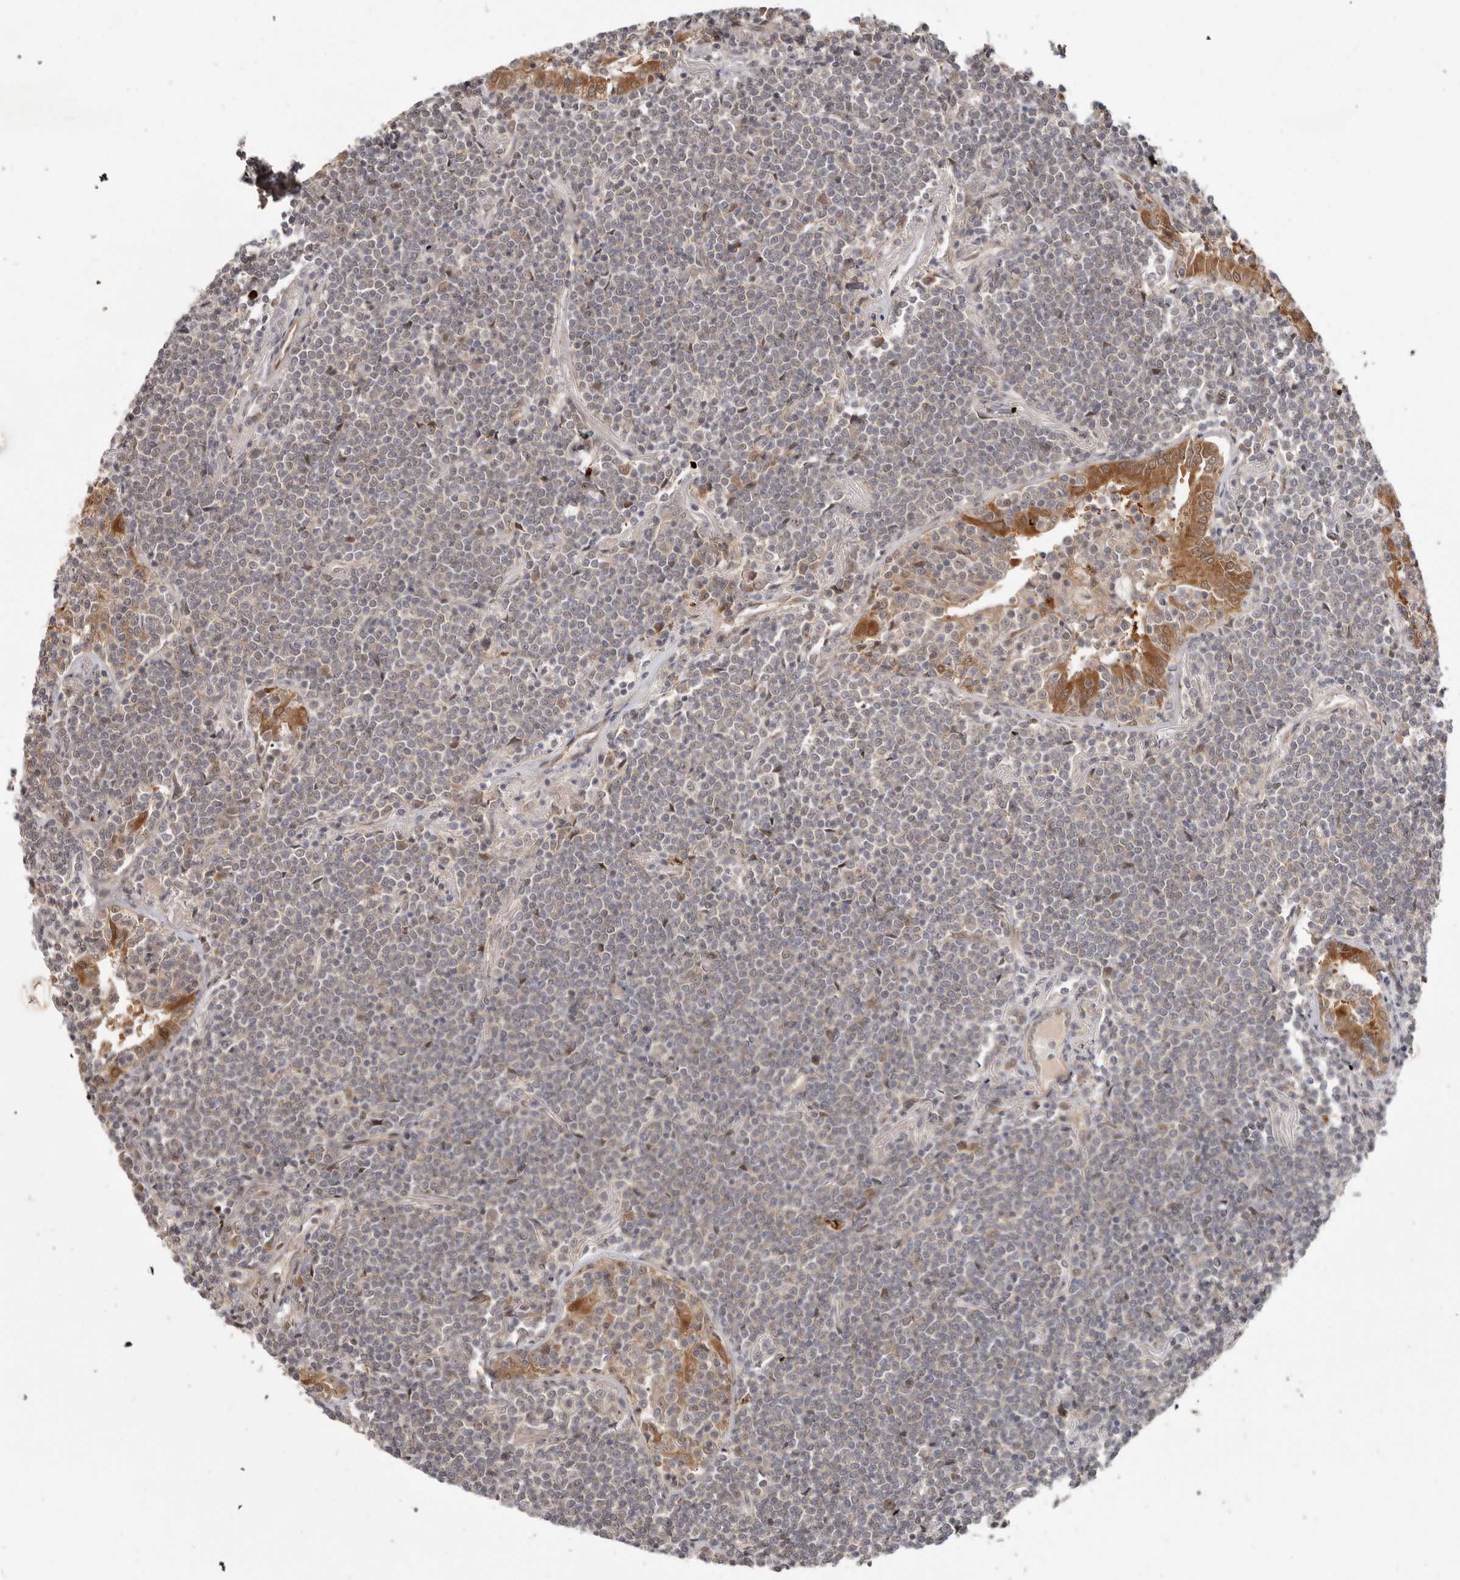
{"staining": {"intensity": "negative", "quantity": "none", "location": "none"}, "tissue": "lymphoma", "cell_type": "Tumor cells", "image_type": "cancer", "snomed": [{"axis": "morphology", "description": "Malignant lymphoma, non-Hodgkin's type, Low grade"}, {"axis": "topography", "description": "Lung"}], "caption": "There is no significant positivity in tumor cells of lymphoma.", "gene": "BAD", "patient": {"sex": "female", "age": 71}}